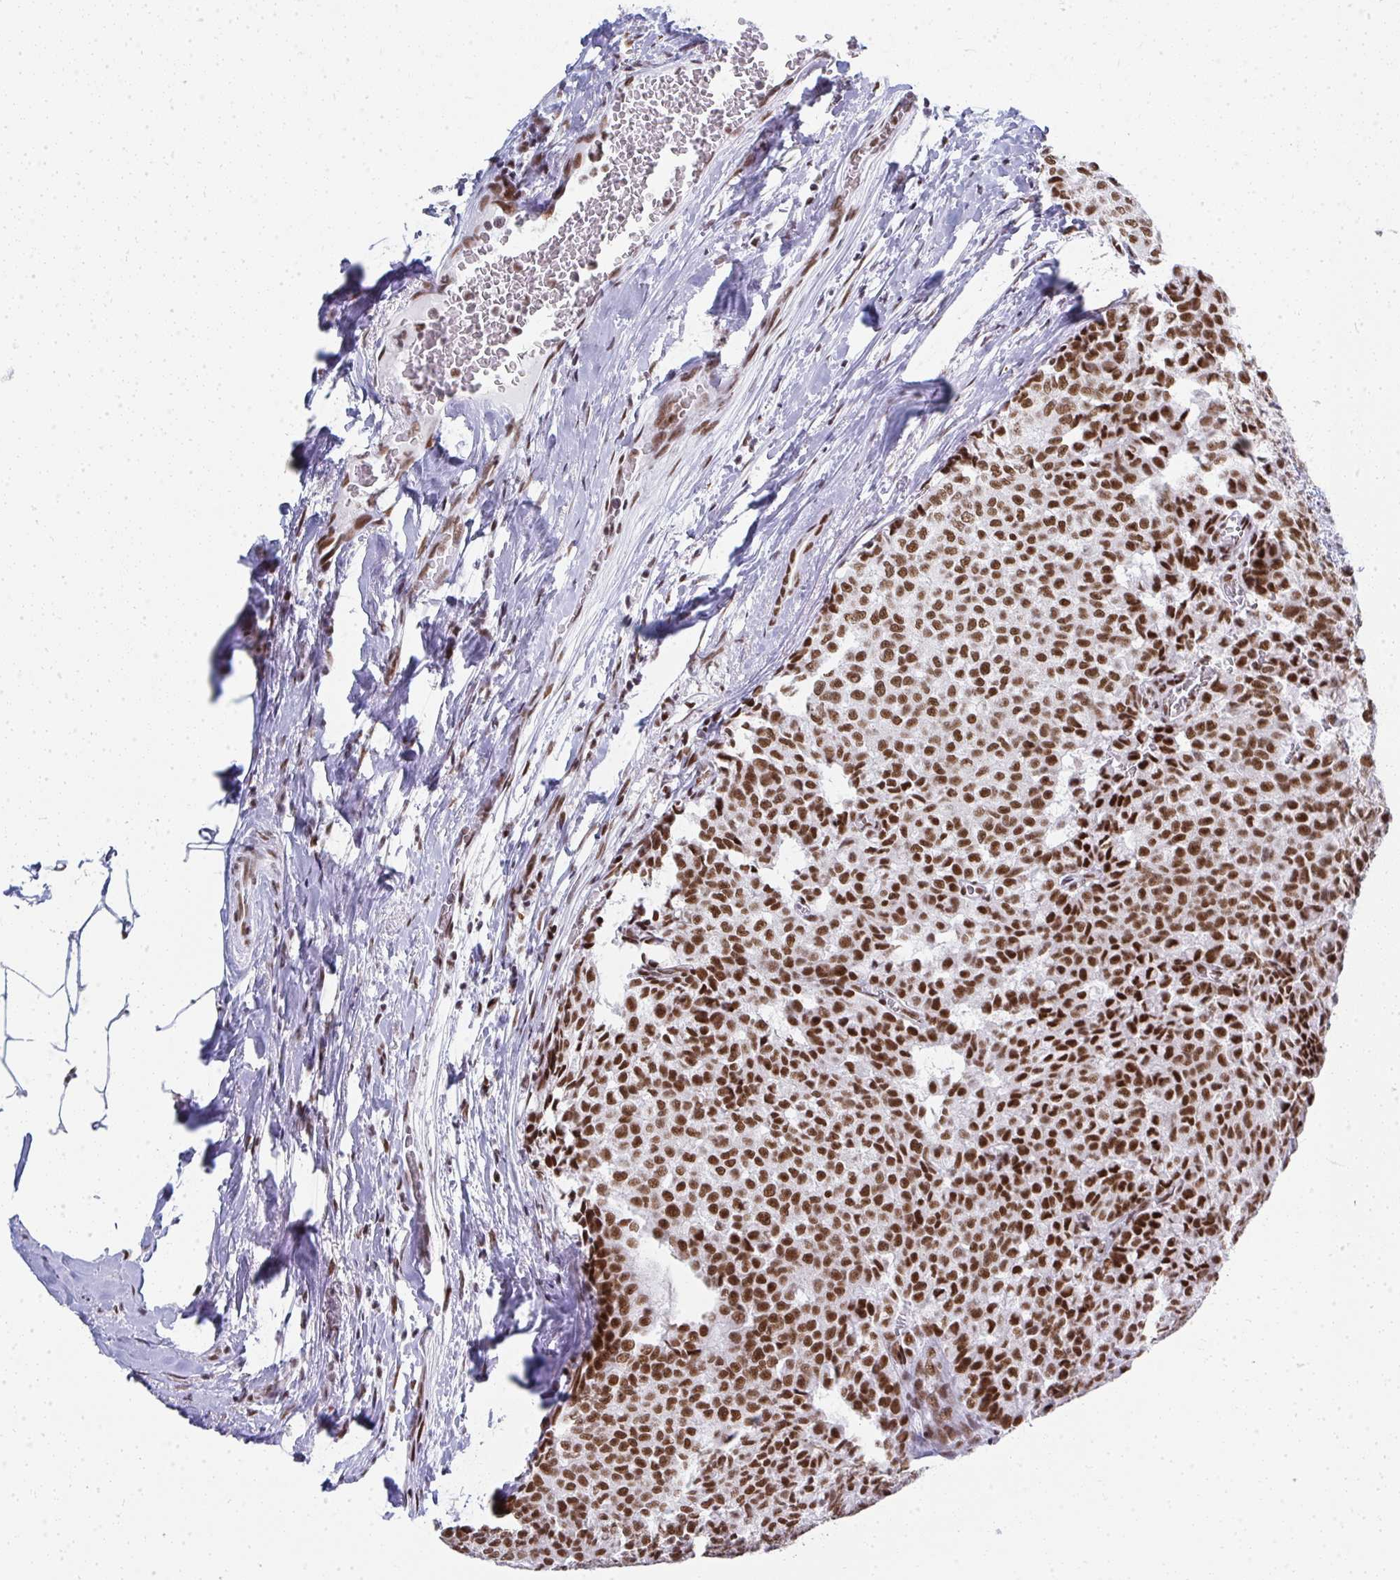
{"staining": {"intensity": "strong", "quantity": ">75%", "location": "nuclear"}, "tissue": "breast cancer", "cell_type": "Tumor cells", "image_type": "cancer", "snomed": [{"axis": "morphology", "description": "Duct carcinoma"}, {"axis": "topography", "description": "Breast"}], "caption": "An immunohistochemistry (IHC) histopathology image of neoplastic tissue is shown. Protein staining in brown shows strong nuclear positivity in breast cancer within tumor cells.", "gene": "CREBBP", "patient": {"sex": "female", "age": 91}}